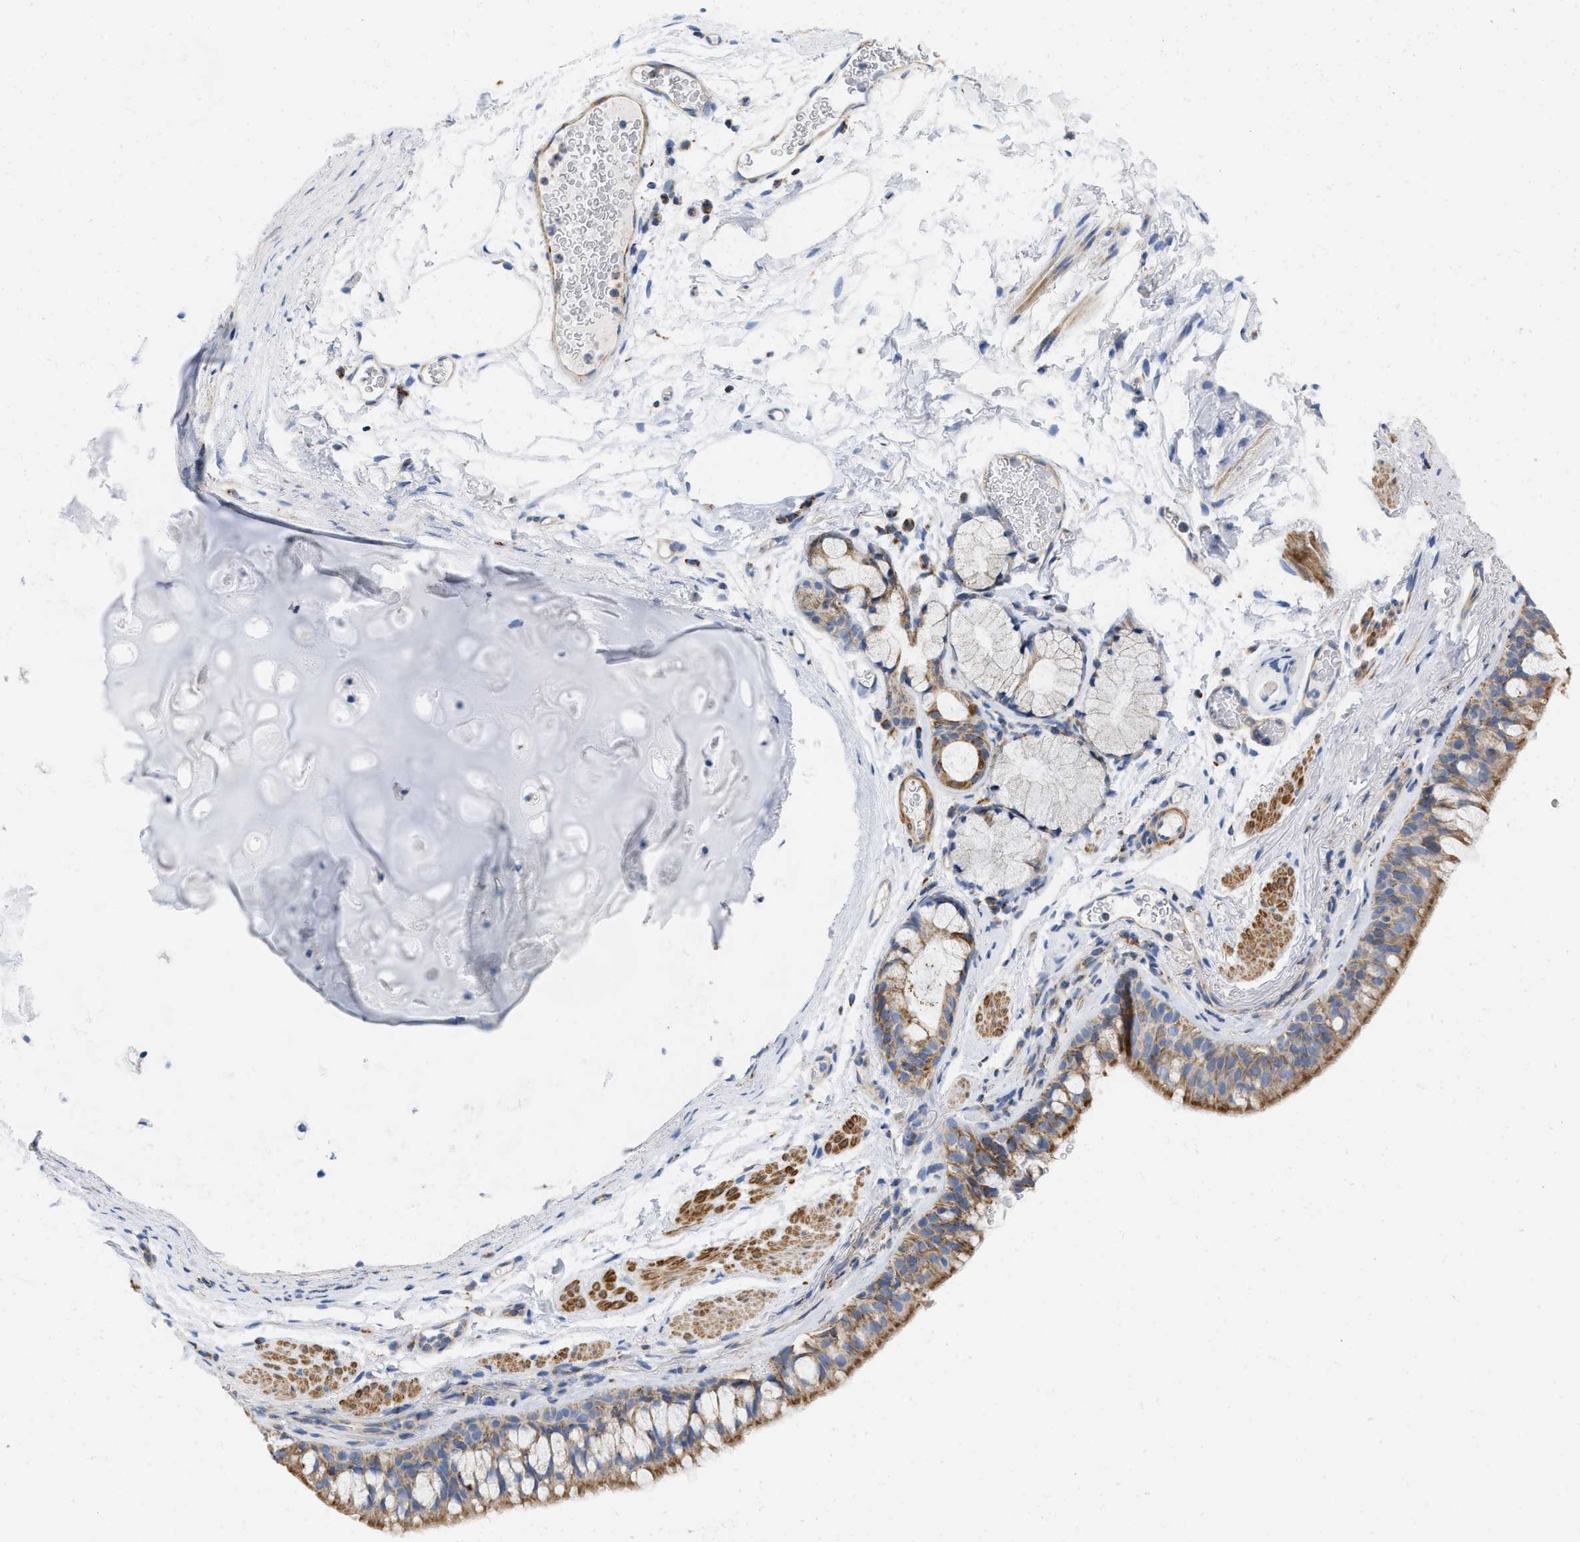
{"staining": {"intensity": "moderate", "quantity": ">75%", "location": "cytoplasmic/membranous"}, "tissue": "bronchus", "cell_type": "Respiratory epithelial cells", "image_type": "normal", "snomed": [{"axis": "morphology", "description": "Normal tissue, NOS"}, {"axis": "topography", "description": "Cartilage tissue"}, {"axis": "topography", "description": "Bronchus"}], "caption": "An immunohistochemistry micrograph of unremarkable tissue is shown. Protein staining in brown highlights moderate cytoplasmic/membranous positivity in bronchus within respiratory epithelial cells.", "gene": "GRB10", "patient": {"sex": "female", "age": 53}}